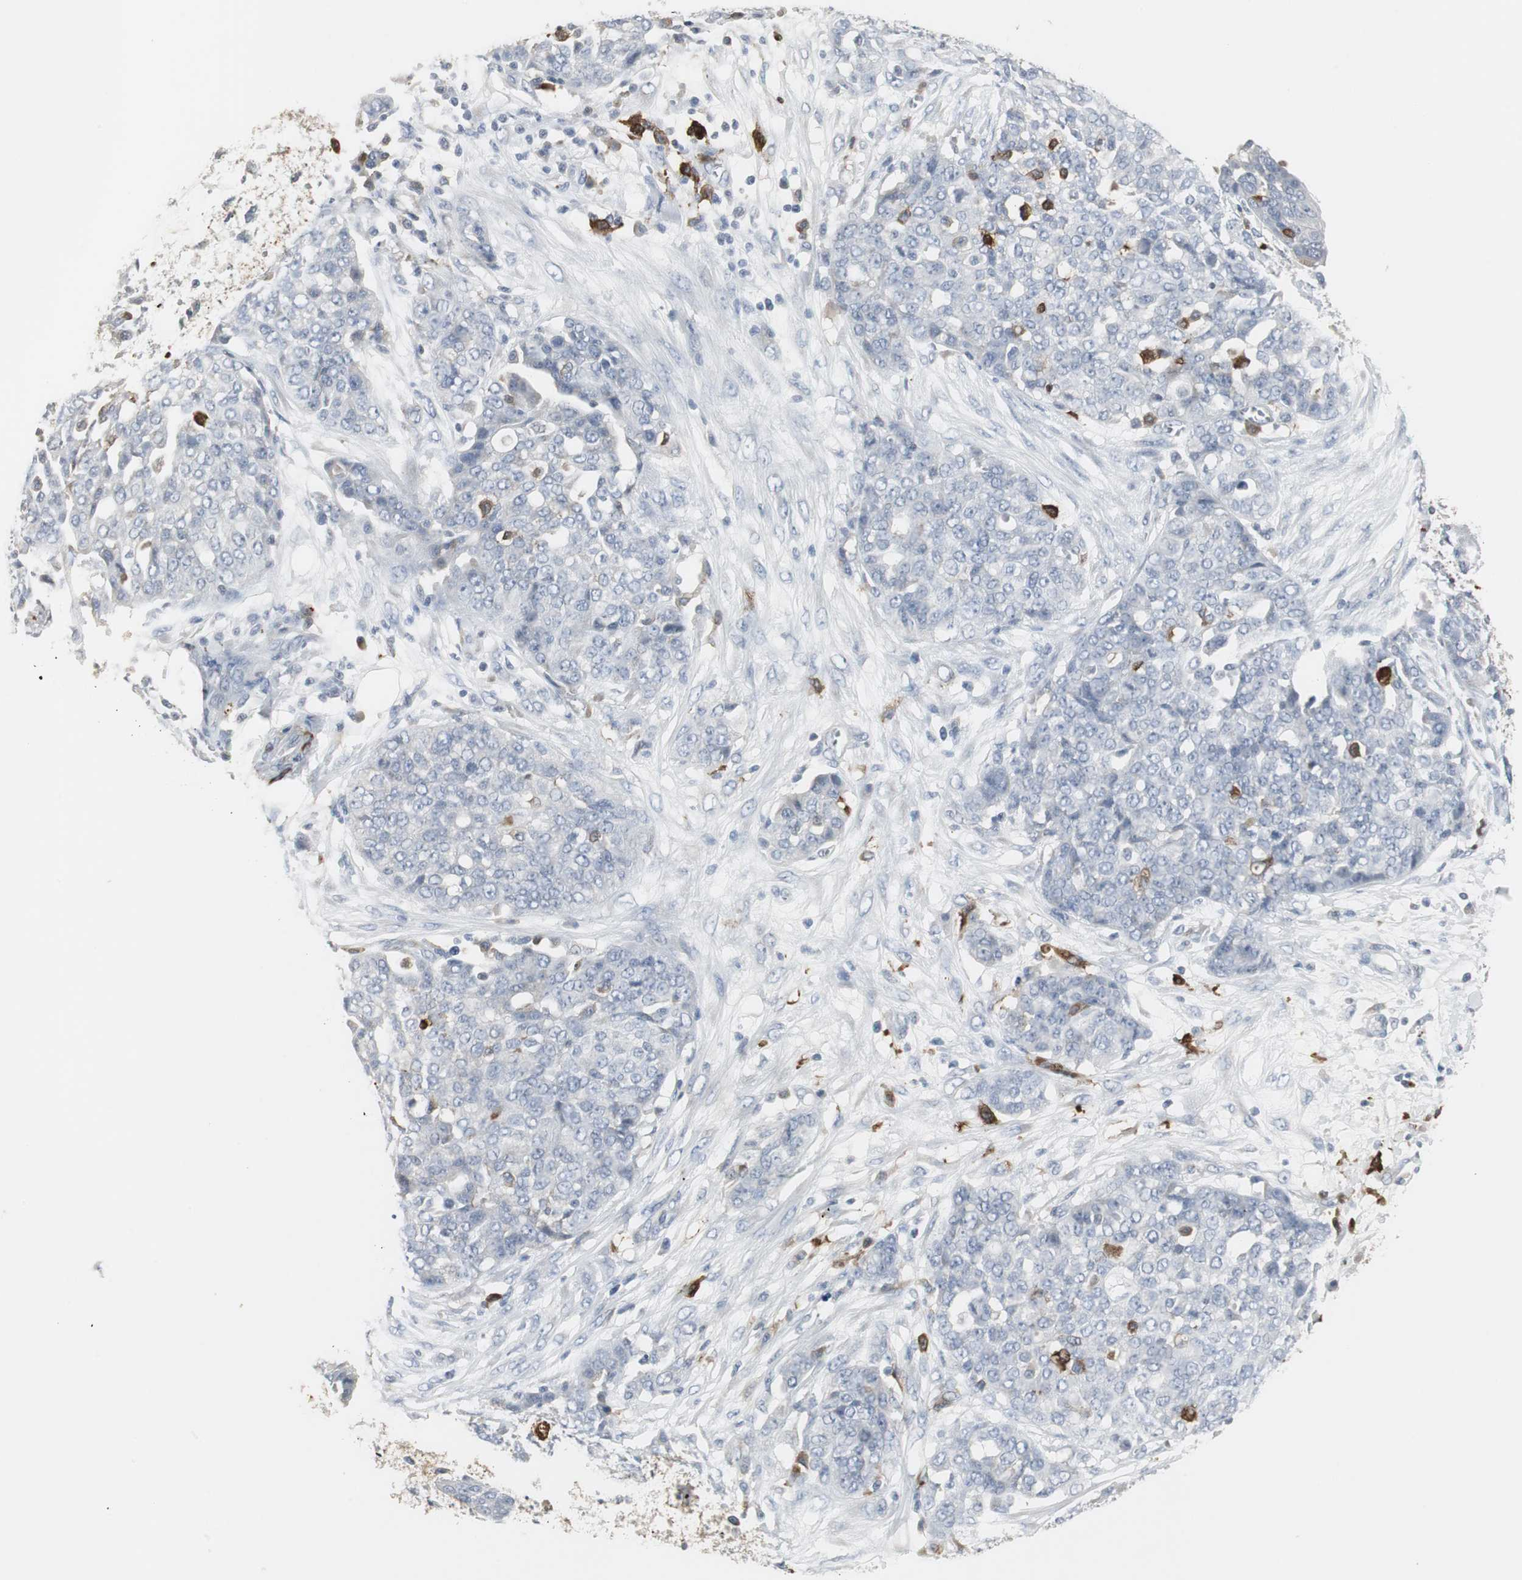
{"staining": {"intensity": "negative", "quantity": "none", "location": "none"}, "tissue": "ovarian cancer", "cell_type": "Tumor cells", "image_type": "cancer", "snomed": [{"axis": "morphology", "description": "Cystadenocarcinoma, serous, NOS"}, {"axis": "topography", "description": "Soft tissue"}, {"axis": "topography", "description": "Ovary"}], "caption": "This is an immunohistochemistry (IHC) histopathology image of human ovarian cancer. There is no staining in tumor cells.", "gene": "PI15", "patient": {"sex": "female", "age": 57}}